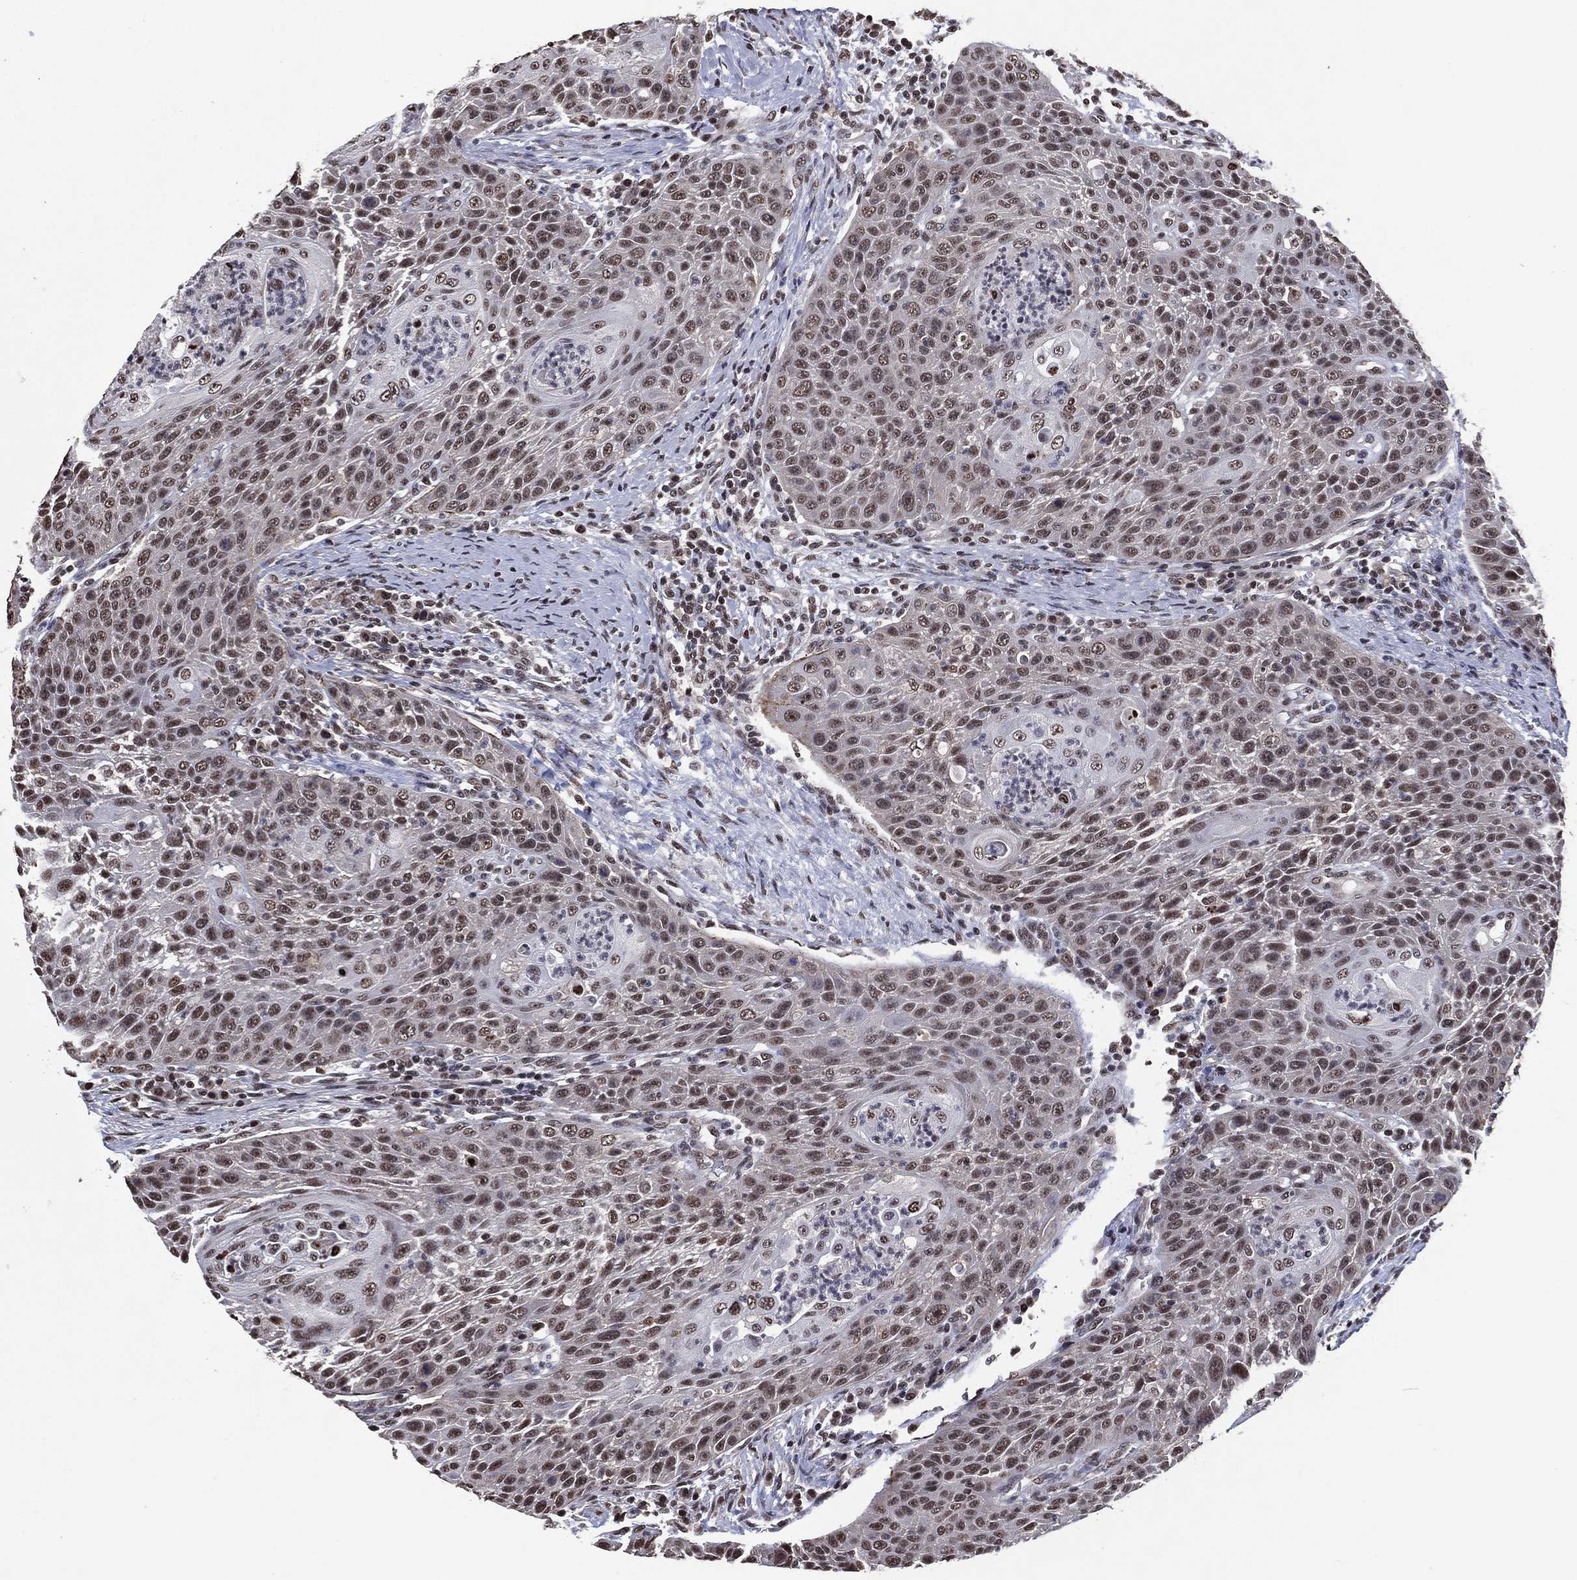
{"staining": {"intensity": "moderate", "quantity": "25%-75%", "location": "nuclear"}, "tissue": "head and neck cancer", "cell_type": "Tumor cells", "image_type": "cancer", "snomed": [{"axis": "morphology", "description": "Squamous cell carcinoma, NOS"}, {"axis": "topography", "description": "Head-Neck"}], "caption": "A histopathology image of human head and neck squamous cell carcinoma stained for a protein displays moderate nuclear brown staining in tumor cells. Ihc stains the protein in brown and the nuclei are stained blue.", "gene": "ZBTB42", "patient": {"sex": "male", "age": 69}}